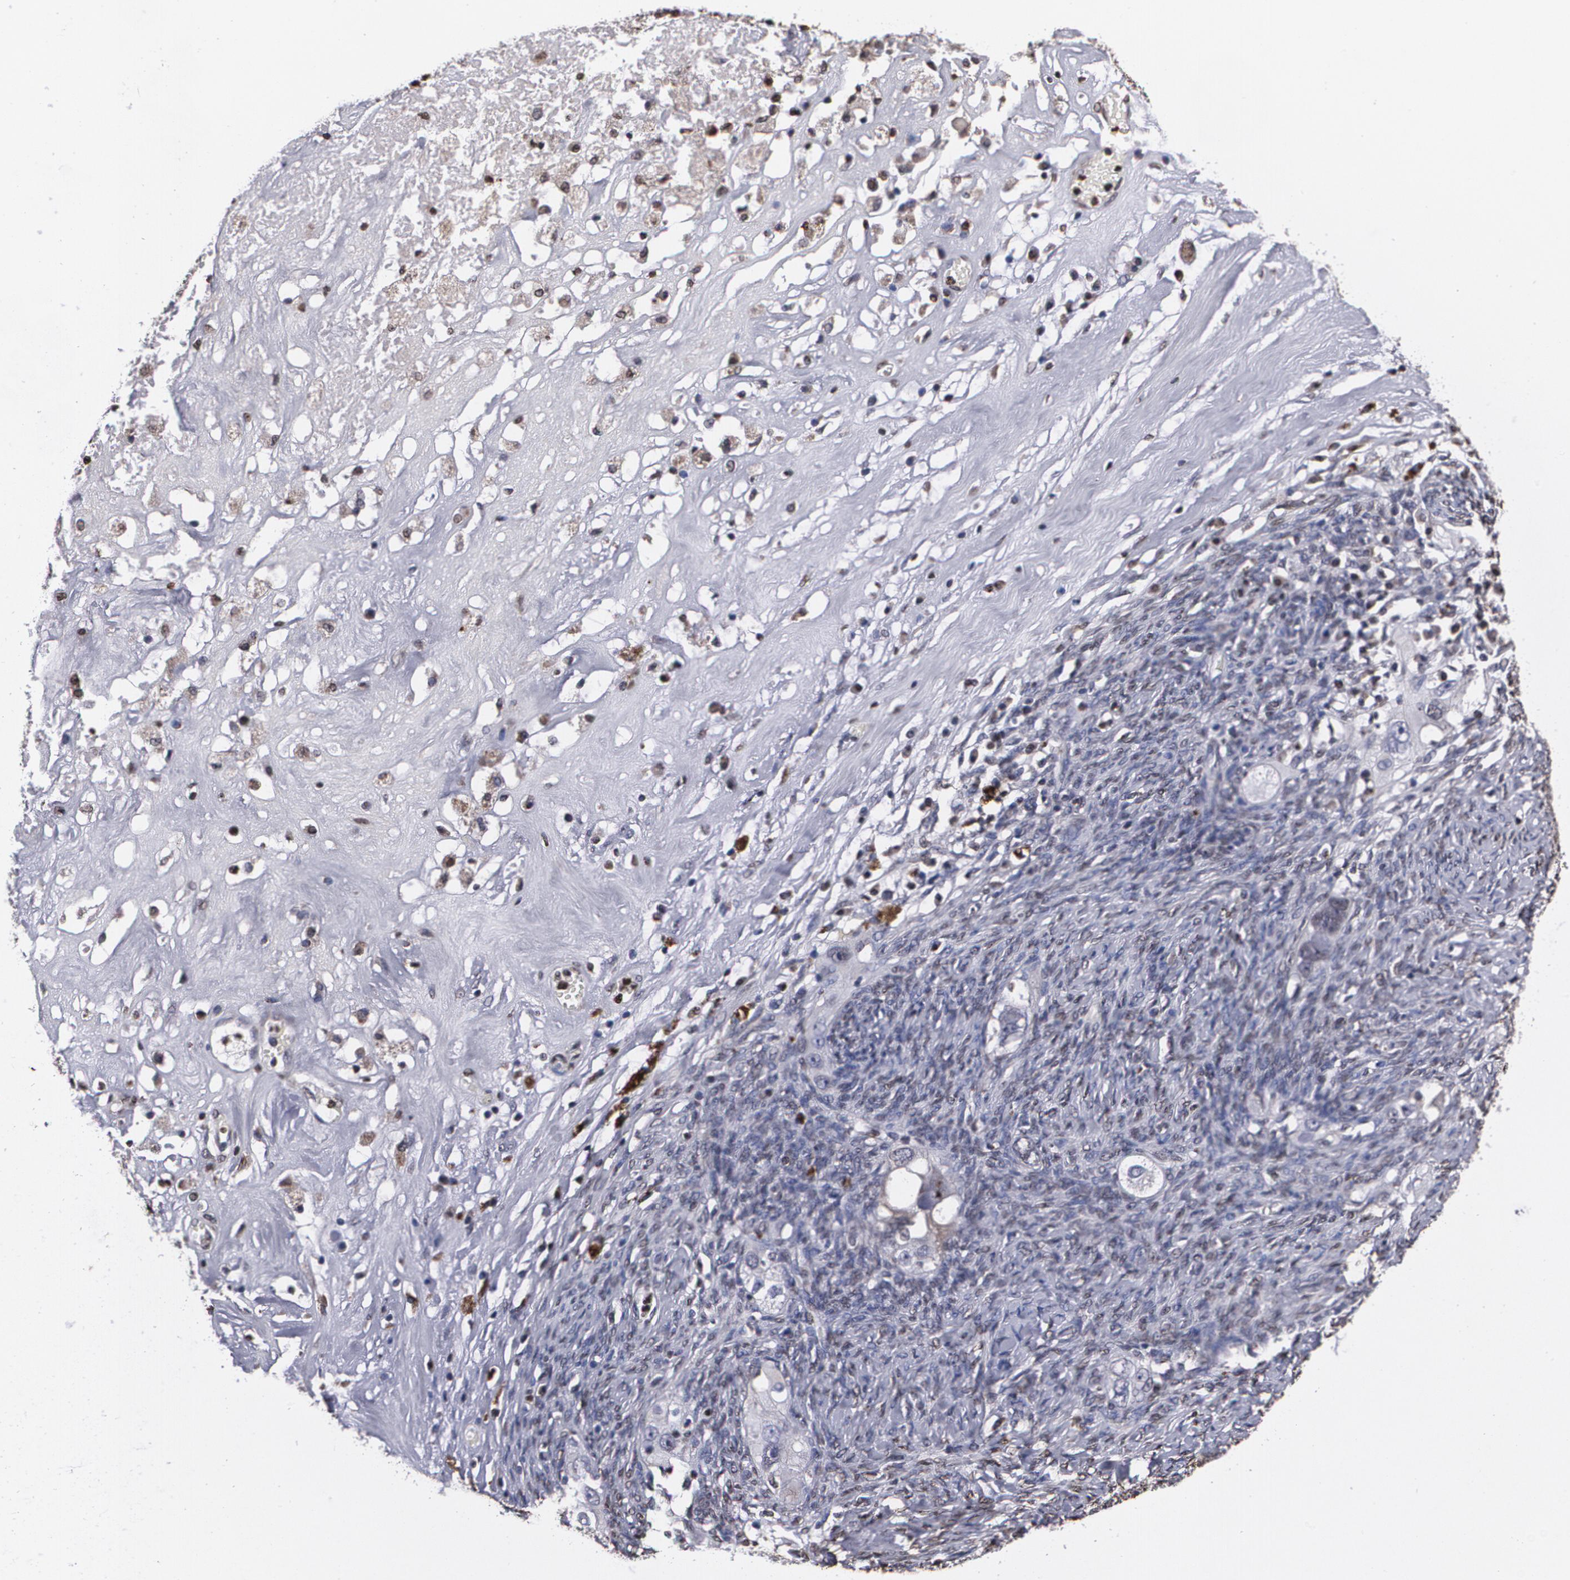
{"staining": {"intensity": "negative", "quantity": "none", "location": "none"}, "tissue": "ovarian cancer", "cell_type": "Tumor cells", "image_type": "cancer", "snomed": [{"axis": "morphology", "description": "Normal tissue, NOS"}, {"axis": "morphology", "description": "Cystadenocarcinoma, serous, NOS"}, {"axis": "topography", "description": "Ovary"}], "caption": "Immunohistochemistry image of ovarian serous cystadenocarcinoma stained for a protein (brown), which exhibits no expression in tumor cells.", "gene": "MVP", "patient": {"sex": "female", "age": 62}}